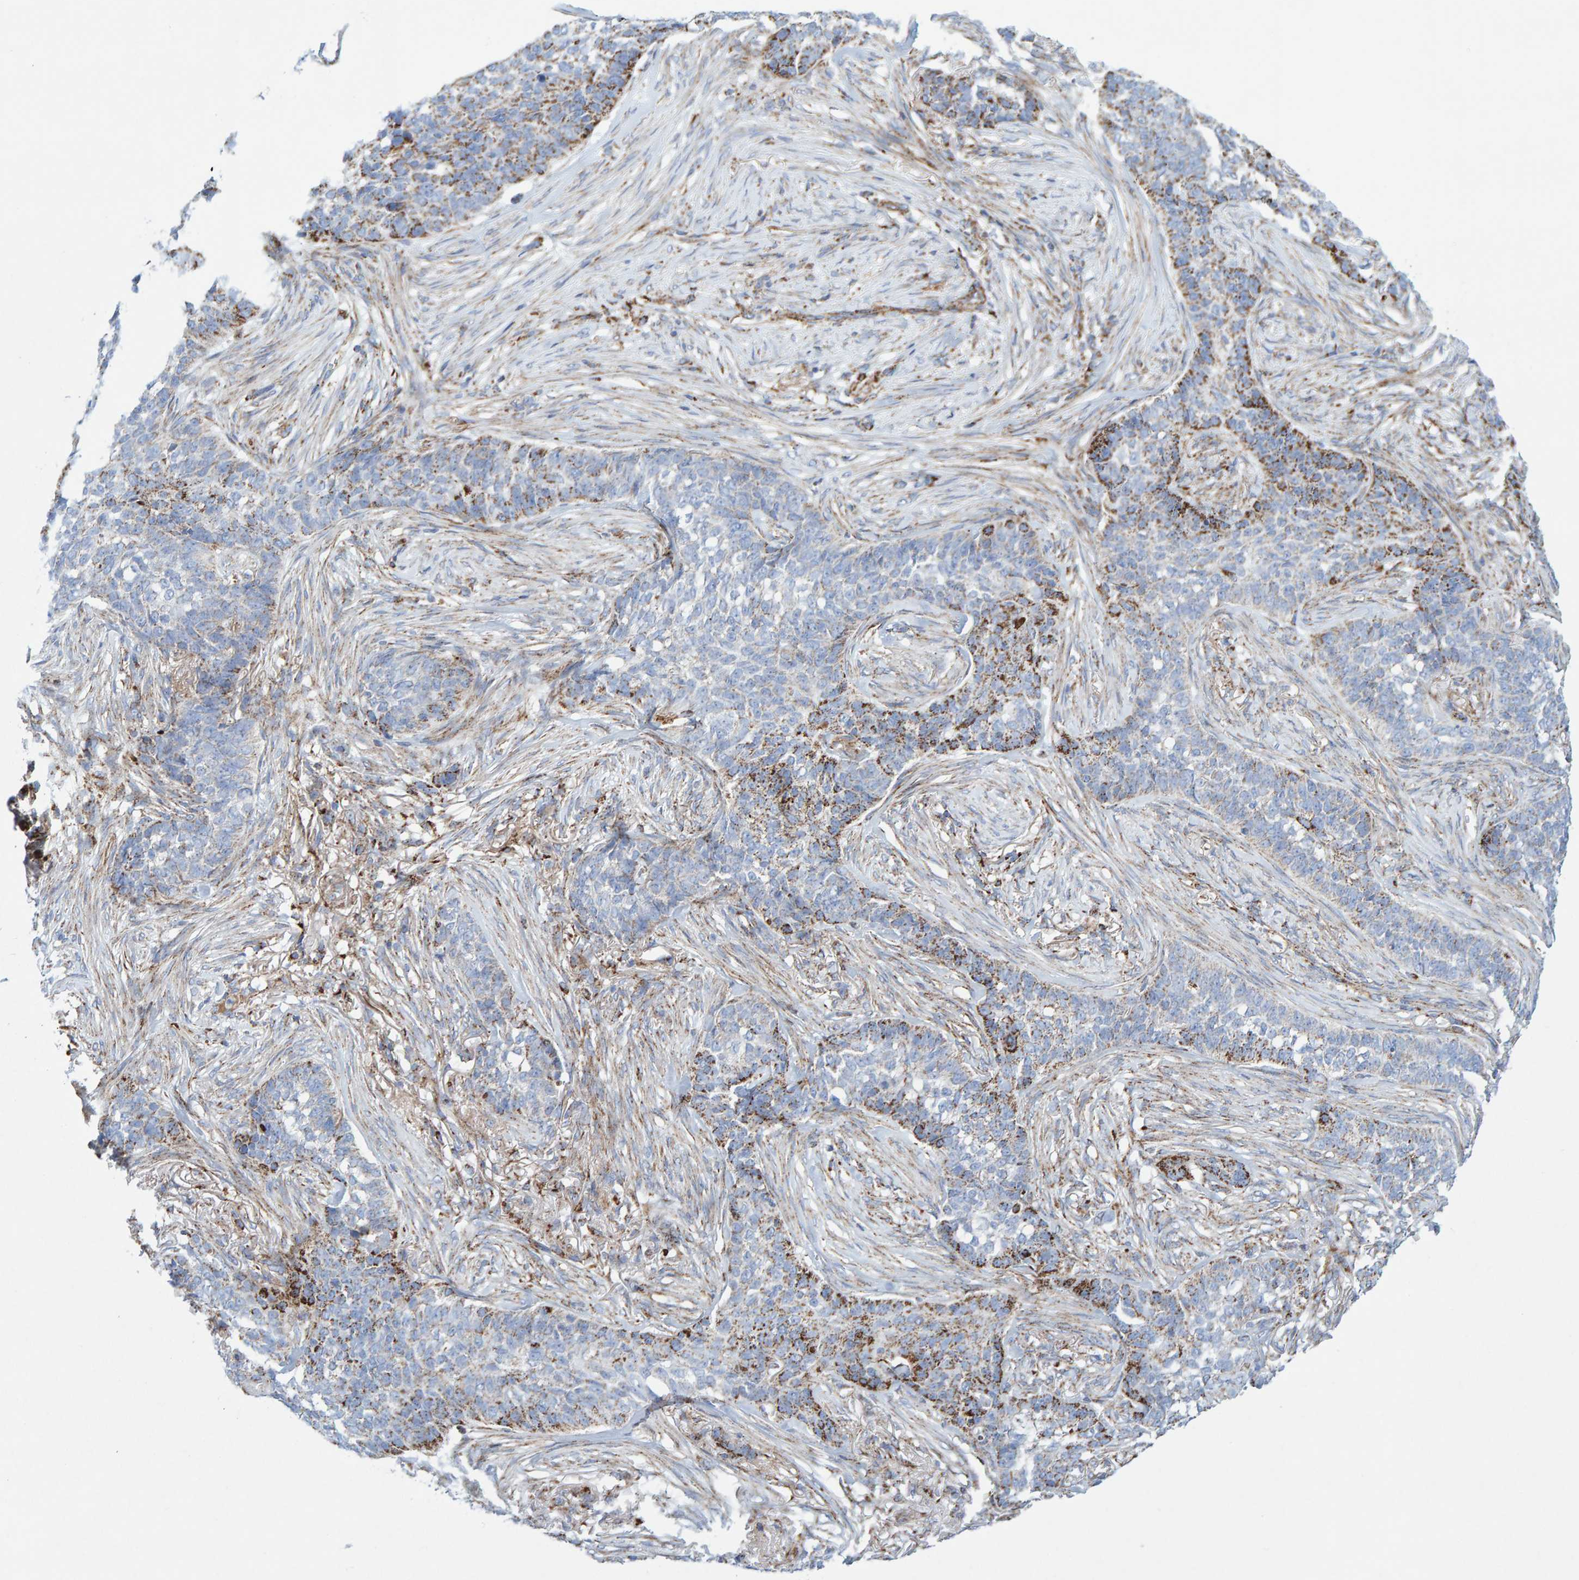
{"staining": {"intensity": "moderate", "quantity": "25%-75%", "location": "cytoplasmic/membranous"}, "tissue": "skin cancer", "cell_type": "Tumor cells", "image_type": "cancer", "snomed": [{"axis": "morphology", "description": "Basal cell carcinoma"}, {"axis": "topography", "description": "Skin"}], "caption": "A medium amount of moderate cytoplasmic/membranous staining is seen in about 25%-75% of tumor cells in skin cancer (basal cell carcinoma) tissue. The staining is performed using DAB (3,3'-diaminobenzidine) brown chromogen to label protein expression. The nuclei are counter-stained blue using hematoxylin.", "gene": "GGTA1", "patient": {"sex": "male", "age": 85}}